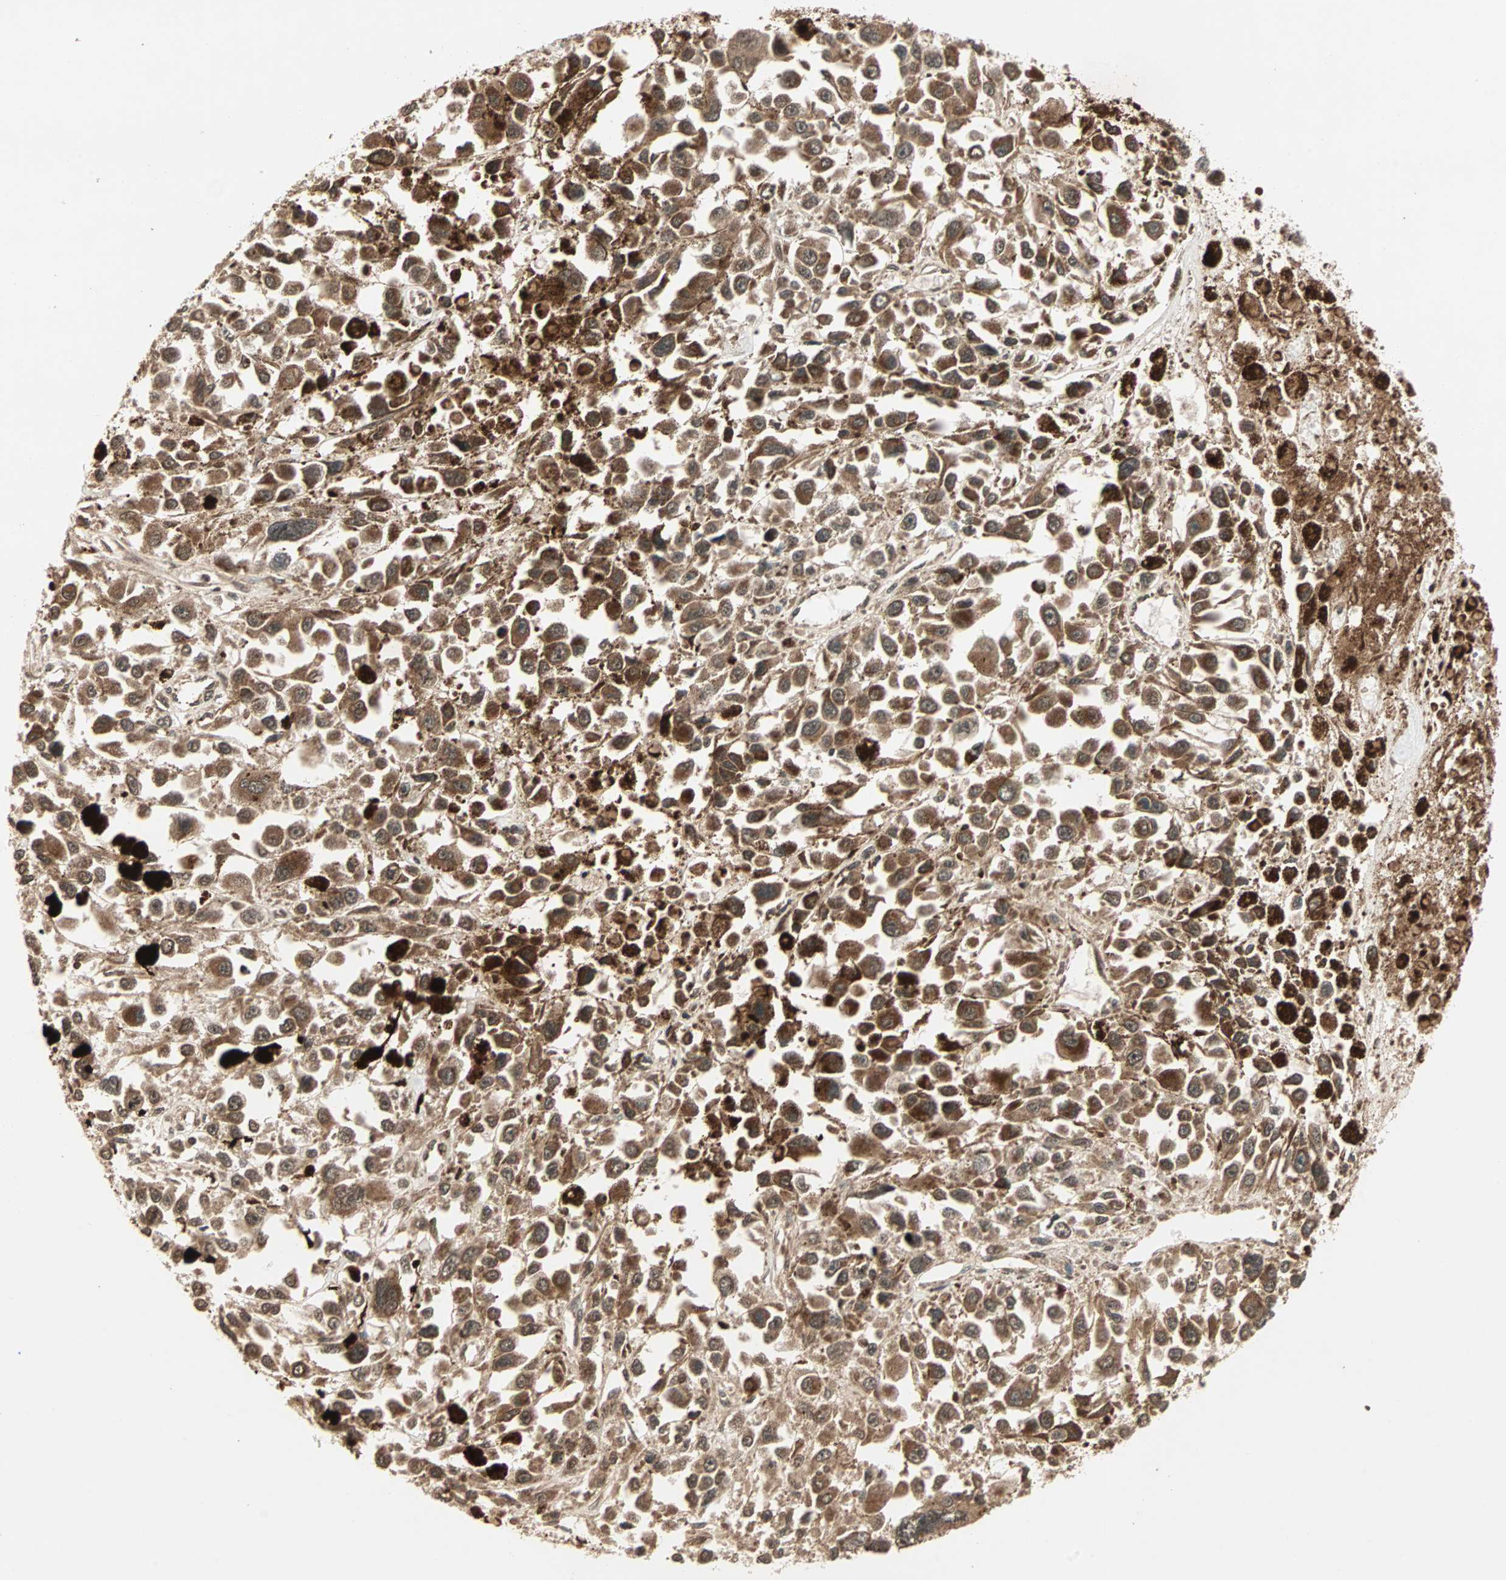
{"staining": {"intensity": "strong", "quantity": ">75%", "location": "cytoplasmic/membranous"}, "tissue": "melanoma", "cell_type": "Tumor cells", "image_type": "cancer", "snomed": [{"axis": "morphology", "description": "Malignant melanoma, Metastatic site"}, {"axis": "topography", "description": "Lymph node"}], "caption": "A brown stain shows strong cytoplasmic/membranous expression of a protein in human malignant melanoma (metastatic site) tumor cells. (DAB IHC with brightfield microscopy, high magnification).", "gene": "RFFL", "patient": {"sex": "male", "age": 59}}